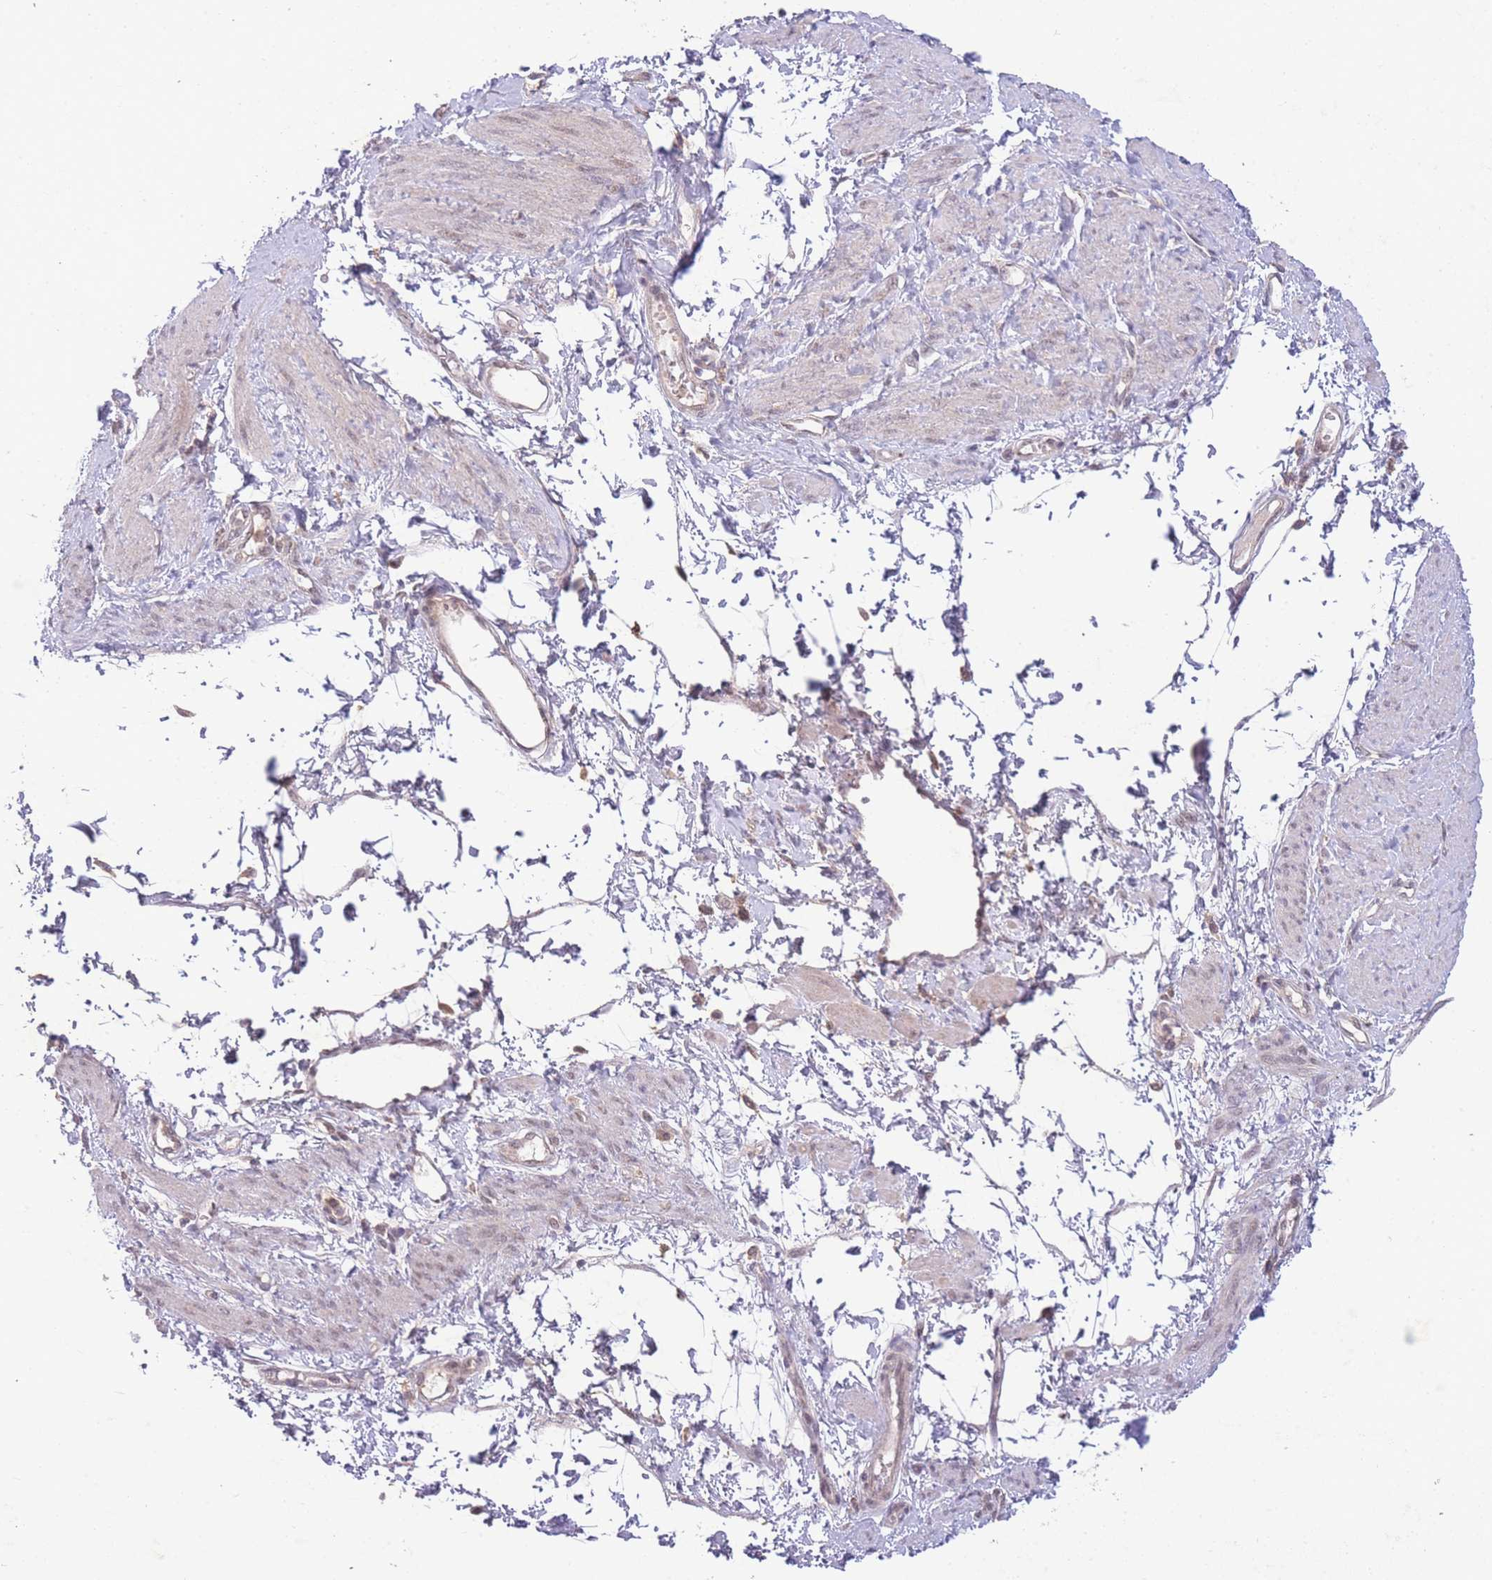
{"staining": {"intensity": "negative", "quantity": "none", "location": "none"}, "tissue": "smooth muscle", "cell_type": "Smooth muscle cells", "image_type": "normal", "snomed": [{"axis": "morphology", "description": "Normal tissue, NOS"}, {"axis": "topography", "description": "Smooth muscle"}, {"axis": "topography", "description": "Uterus"}], "caption": "High magnification brightfield microscopy of benign smooth muscle stained with DAB (brown) and counterstained with hematoxylin (blue): smooth muscle cells show no significant expression. Brightfield microscopy of immunohistochemistry (IHC) stained with DAB (3,3'-diaminobenzidine) (brown) and hematoxylin (blue), captured at high magnification.", "gene": "RNF144B", "patient": {"sex": "female", "age": 39}}